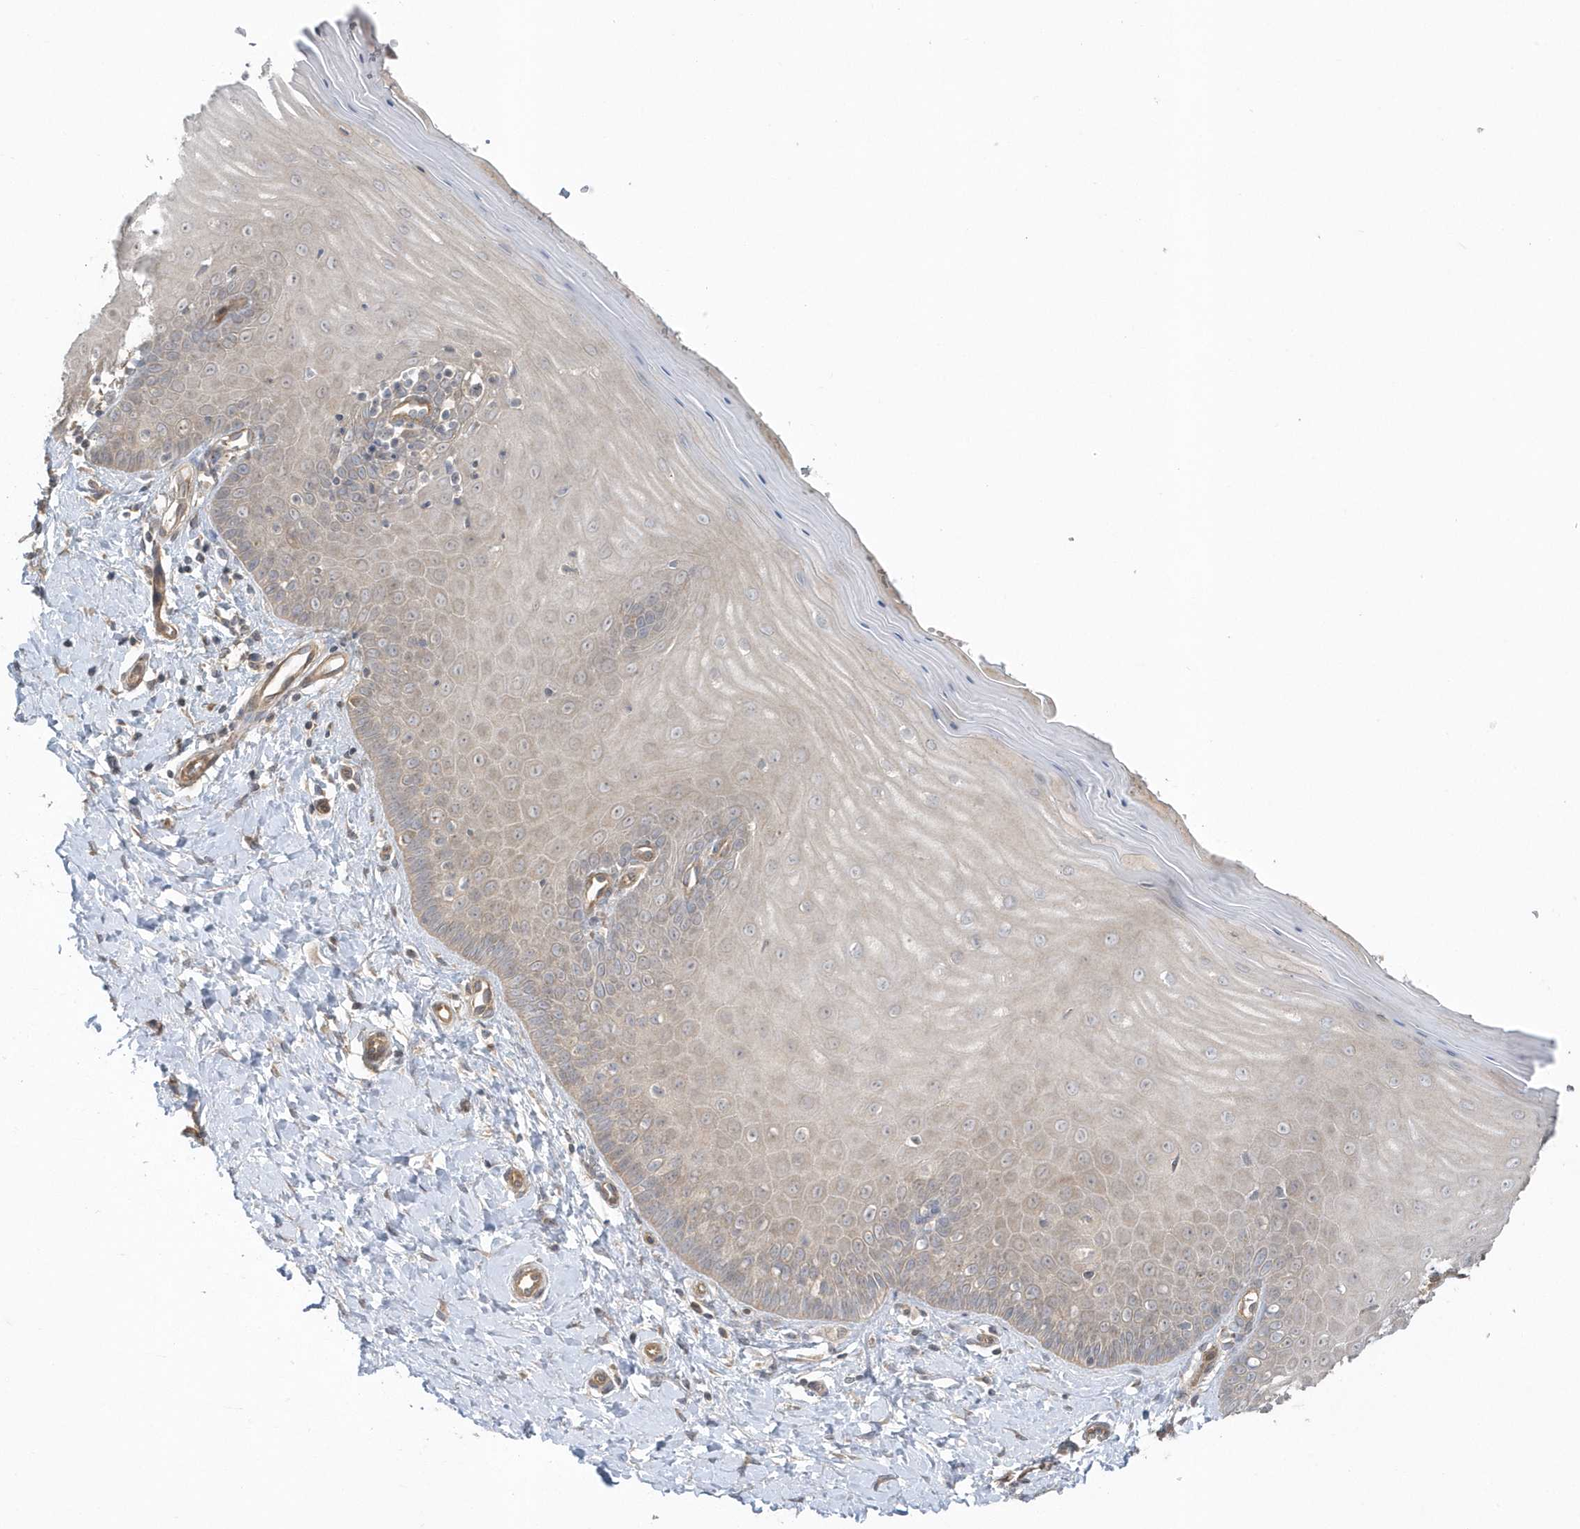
{"staining": {"intensity": "weak", "quantity": ">75%", "location": "cytoplasmic/membranous"}, "tissue": "cervix", "cell_type": "Glandular cells", "image_type": "normal", "snomed": [{"axis": "morphology", "description": "Normal tissue, NOS"}, {"axis": "topography", "description": "Cervix"}], "caption": "Glandular cells reveal low levels of weak cytoplasmic/membranous positivity in about >75% of cells in normal cervix.", "gene": "ACTR1A", "patient": {"sex": "female", "age": 55}}